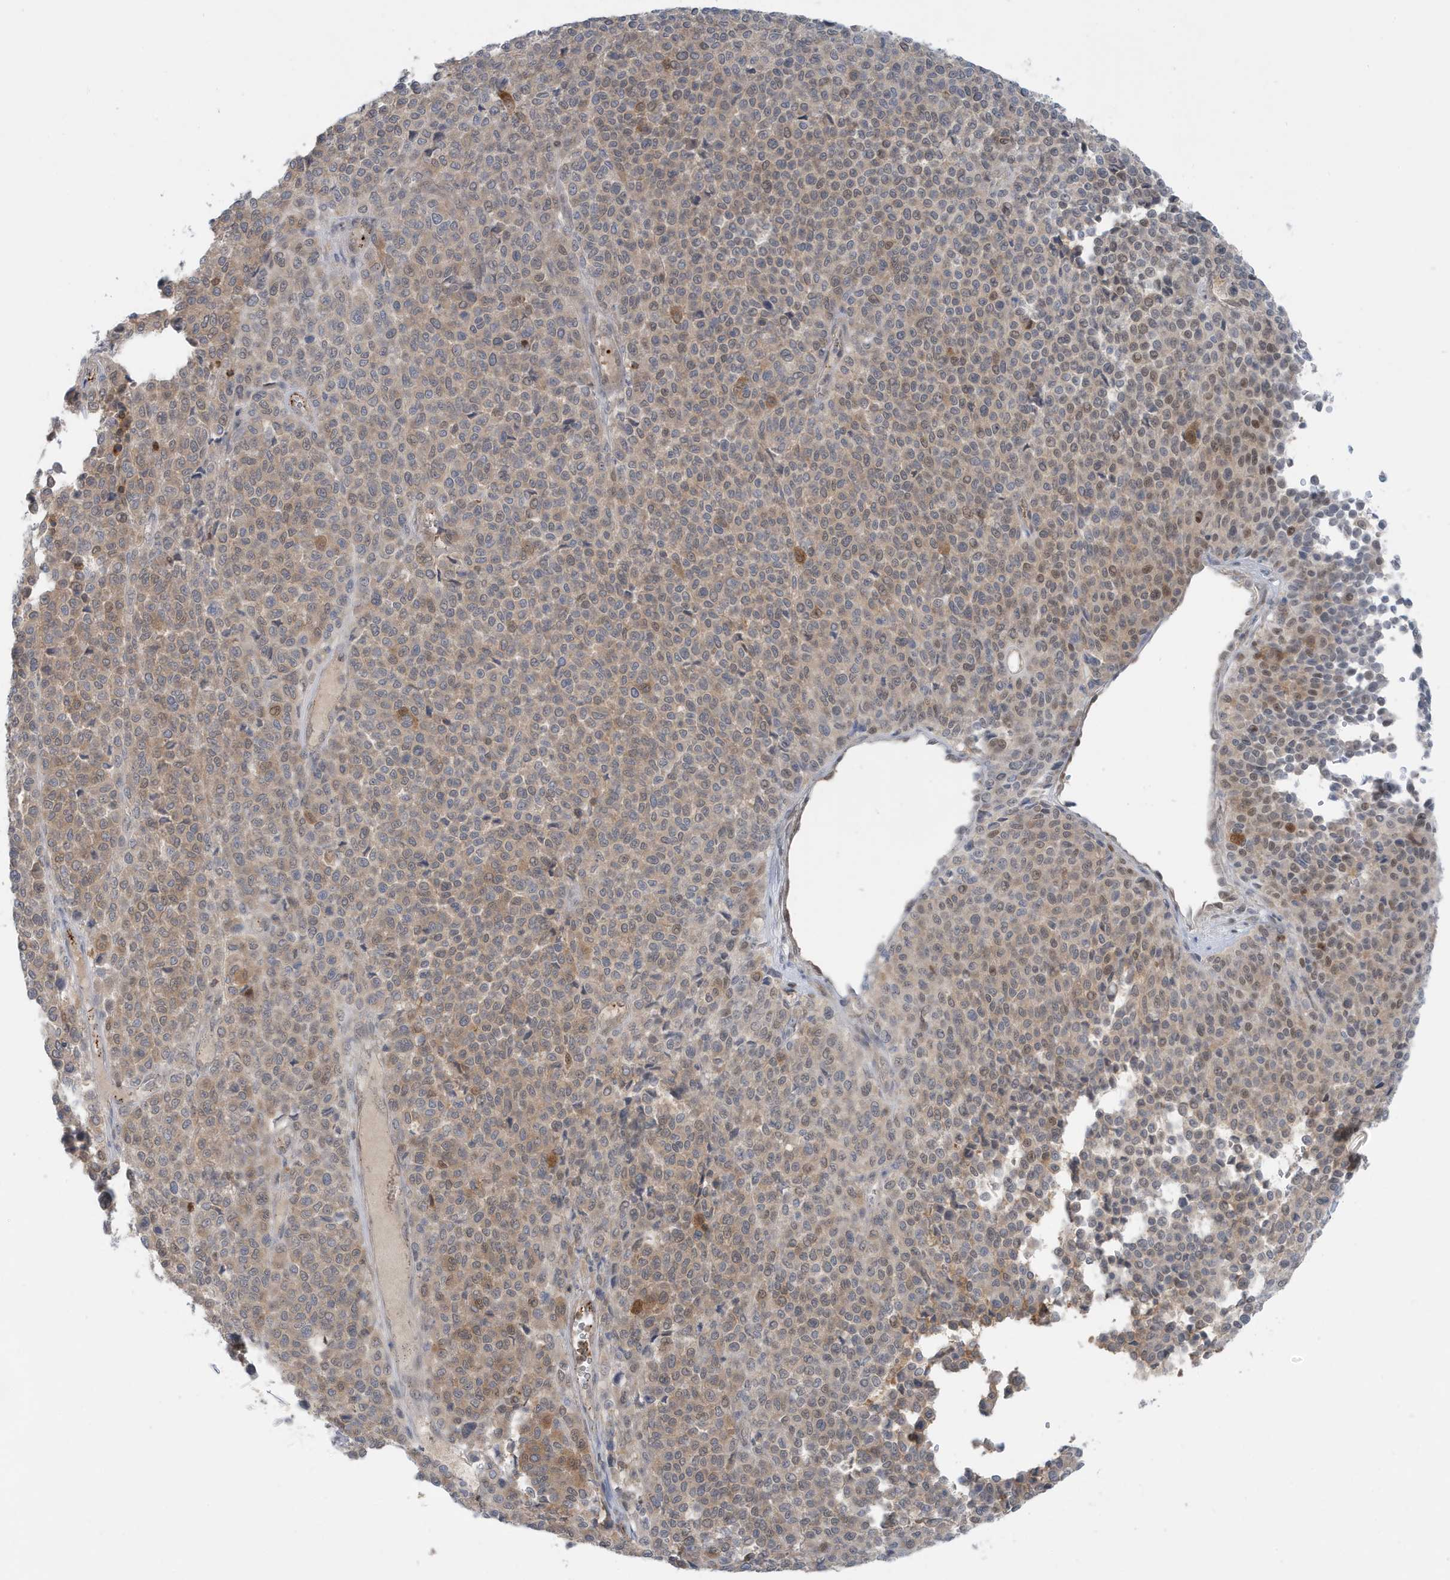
{"staining": {"intensity": "weak", "quantity": "<25%", "location": "cytoplasmic/membranous"}, "tissue": "melanoma", "cell_type": "Tumor cells", "image_type": "cancer", "snomed": [{"axis": "morphology", "description": "Malignant melanoma, Metastatic site"}, {"axis": "topography", "description": "Pancreas"}], "caption": "The histopathology image shows no significant positivity in tumor cells of malignant melanoma (metastatic site).", "gene": "OGA", "patient": {"sex": "female", "age": 30}}